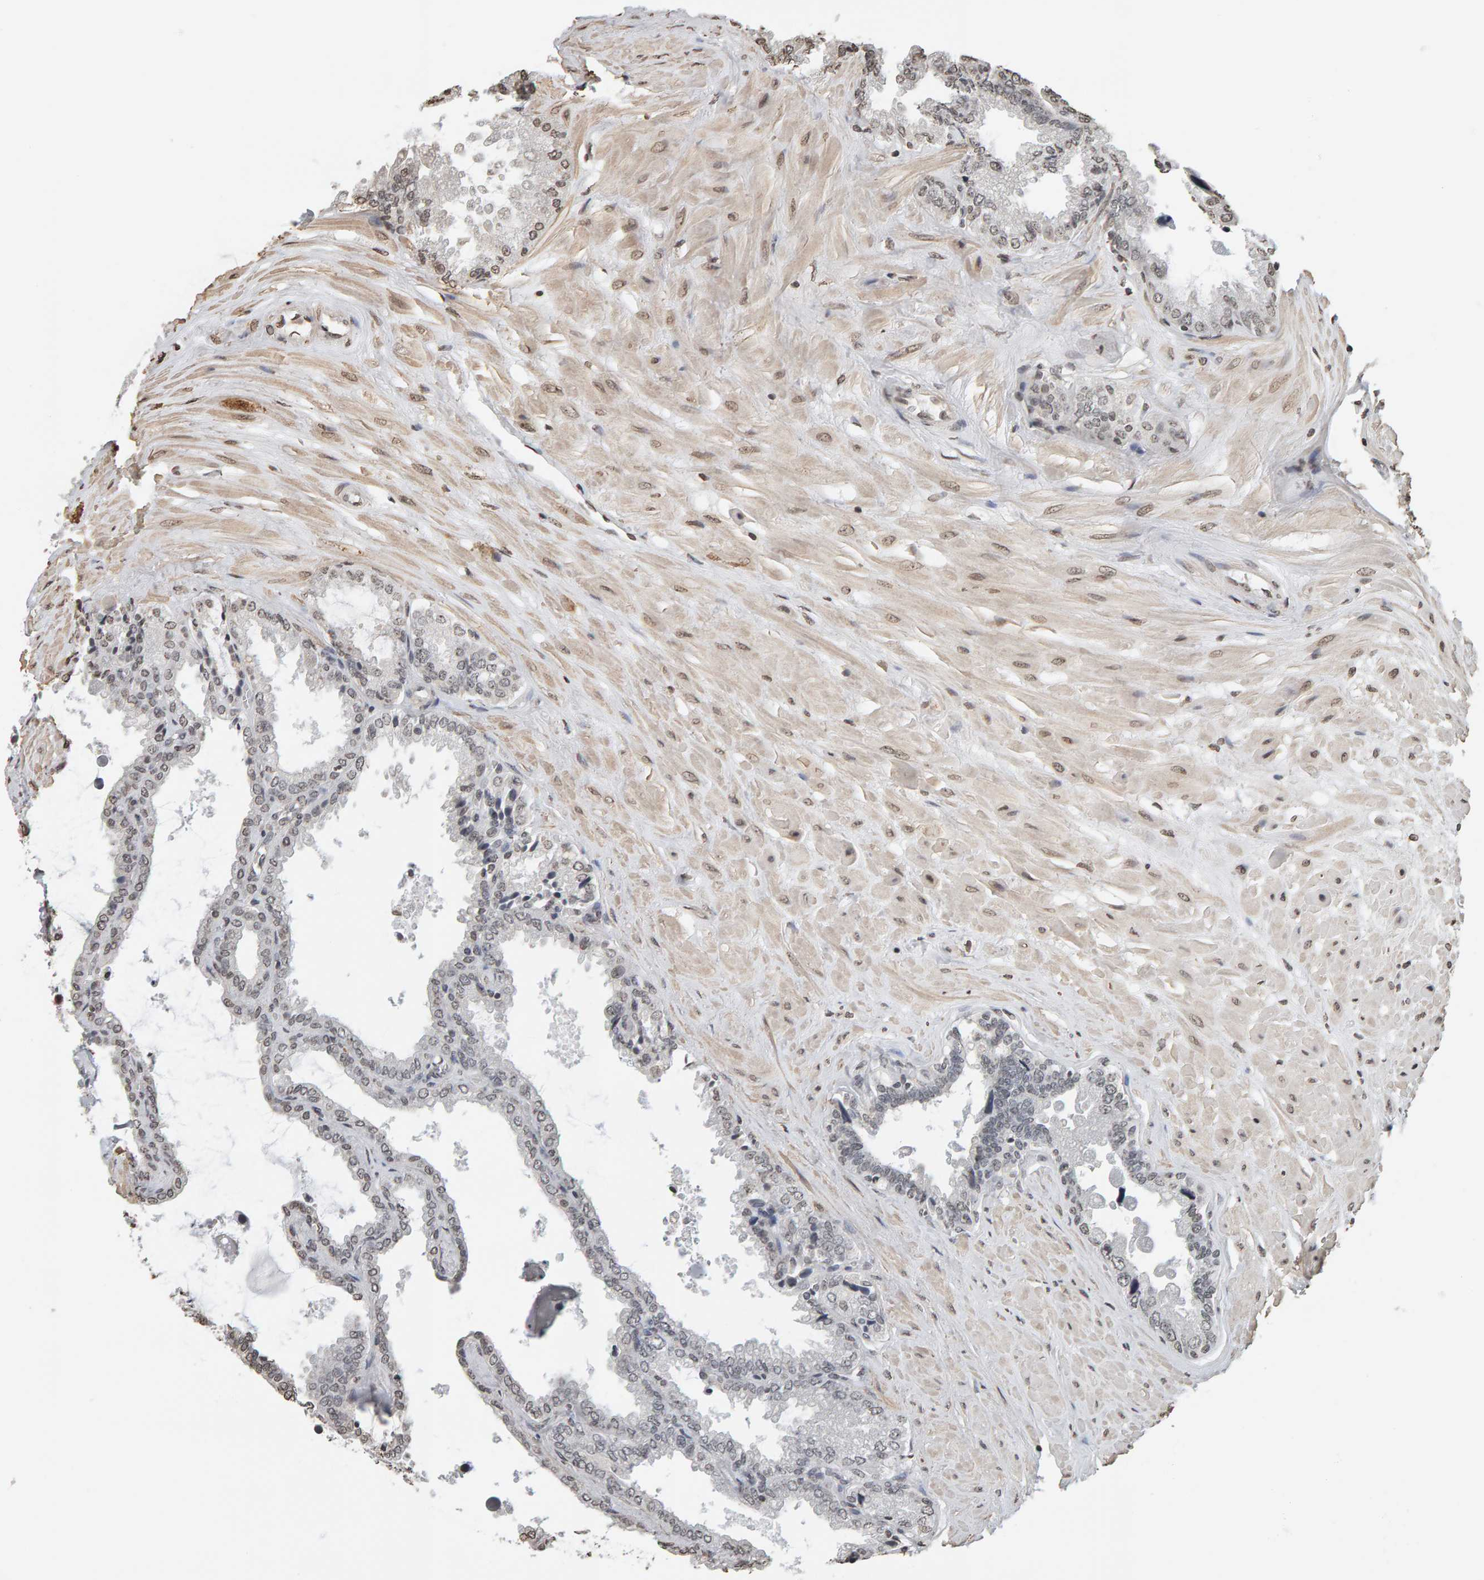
{"staining": {"intensity": "weak", "quantity": "<25%", "location": "nuclear"}, "tissue": "seminal vesicle", "cell_type": "Glandular cells", "image_type": "normal", "snomed": [{"axis": "morphology", "description": "Normal tissue, NOS"}, {"axis": "topography", "description": "Seminal veicle"}], "caption": "IHC of unremarkable seminal vesicle reveals no positivity in glandular cells. (DAB IHC, high magnification).", "gene": "AFF4", "patient": {"sex": "male", "age": 46}}